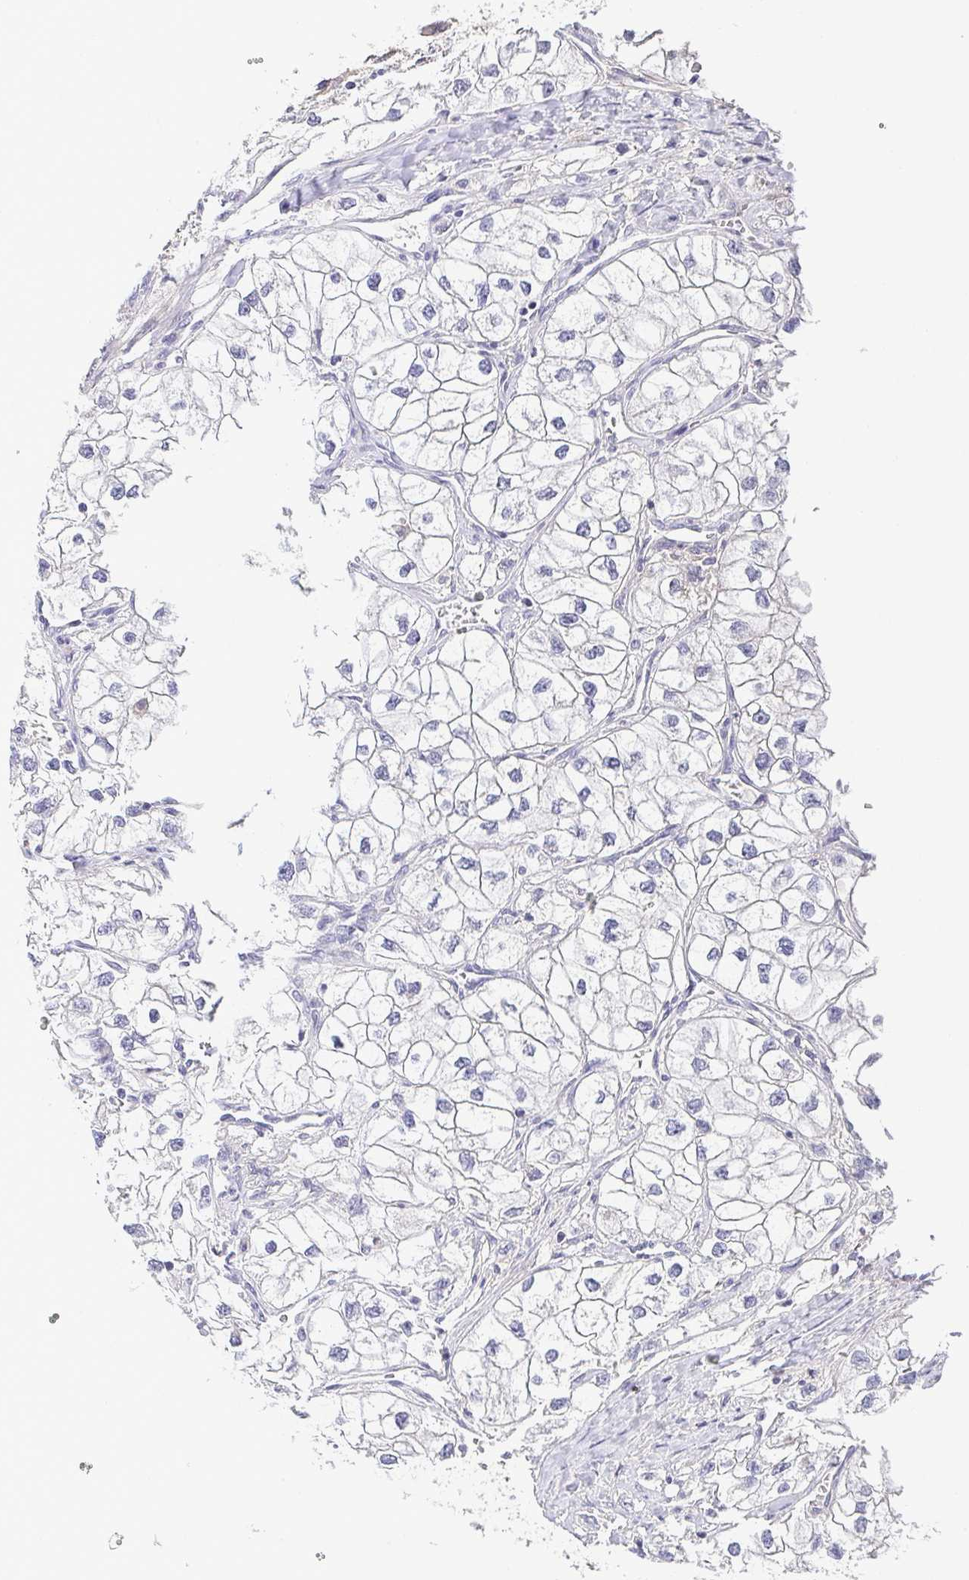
{"staining": {"intensity": "negative", "quantity": "none", "location": "none"}, "tissue": "renal cancer", "cell_type": "Tumor cells", "image_type": "cancer", "snomed": [{"axis": "morphology", "description": "Adenocarcinoma, NOS"}, {"axis": "topography", "description": "Kidney"}], "caption": "An IHC image of renal cancer is shown. There is no staining in tumor cells of renal cancer. The staining was performed using DAB to visualize the protein expression in brown, while the nuclei were stained in blue with hematoxylin (Magnification: 20x).", "gene": "RNASE7", "patient": {"sex": "male", "age": 59}}